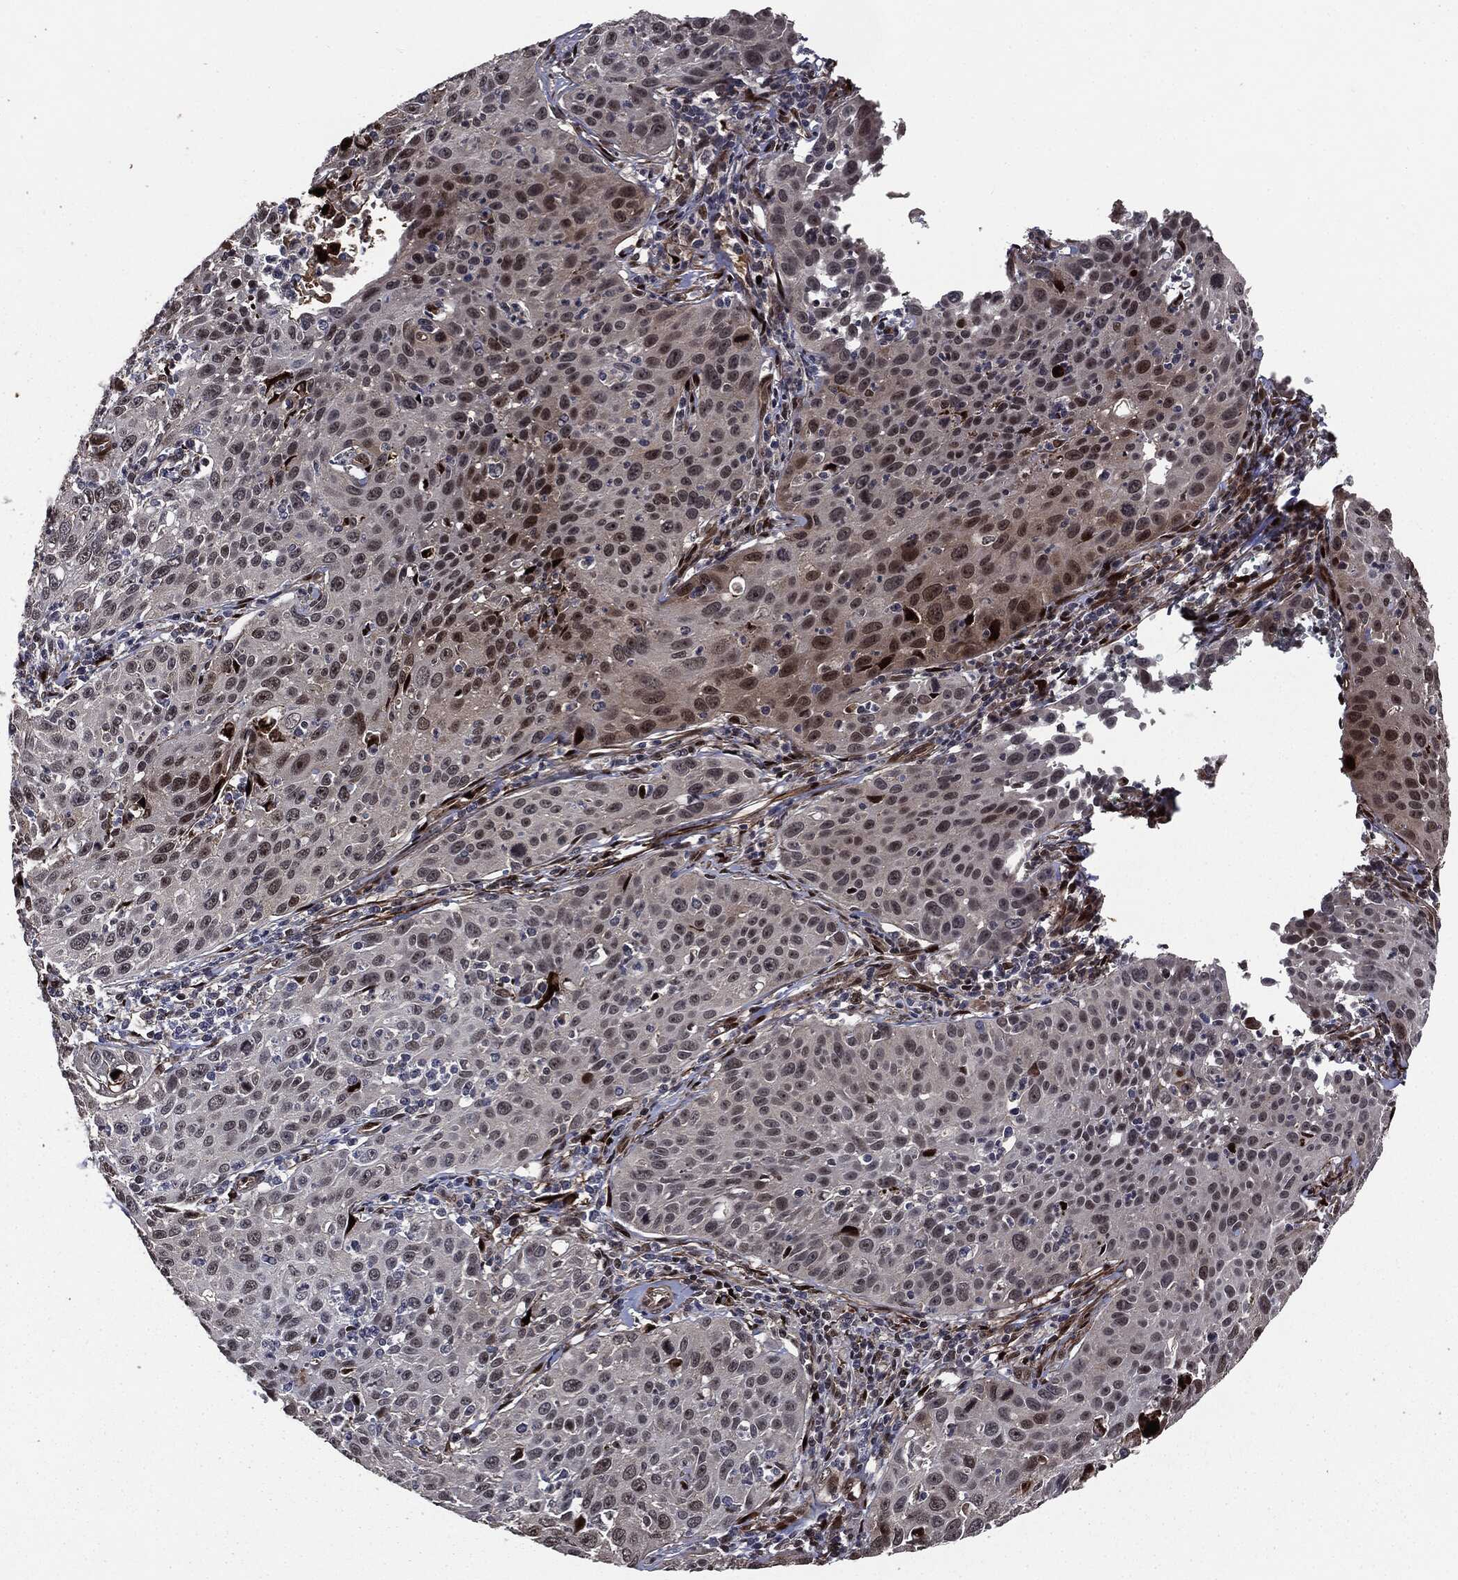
{"staining": {"intensity": "moderate", "quantity": "<25%", "location": "nuclear"}, "tissue": "cervical cancer", "cell_type": "Tumor cells", "image_type": "cancer", "snomed": [{"axis": "morphology", "description": "Squamous cell carcinoma, NOS"}, {"axis": "topography", "description": "Cervix"}], "caption": "Brown immunohistochemical staining in human squamous cell carcinoma (cervical) shows moderate nuclear positivity in approximately <25% of tumor cells. (DAB = brown stain, brightfield microscopy at high magnification).", "gene": "SMAD4", "patient": {"sex": "female", "age": 26}}